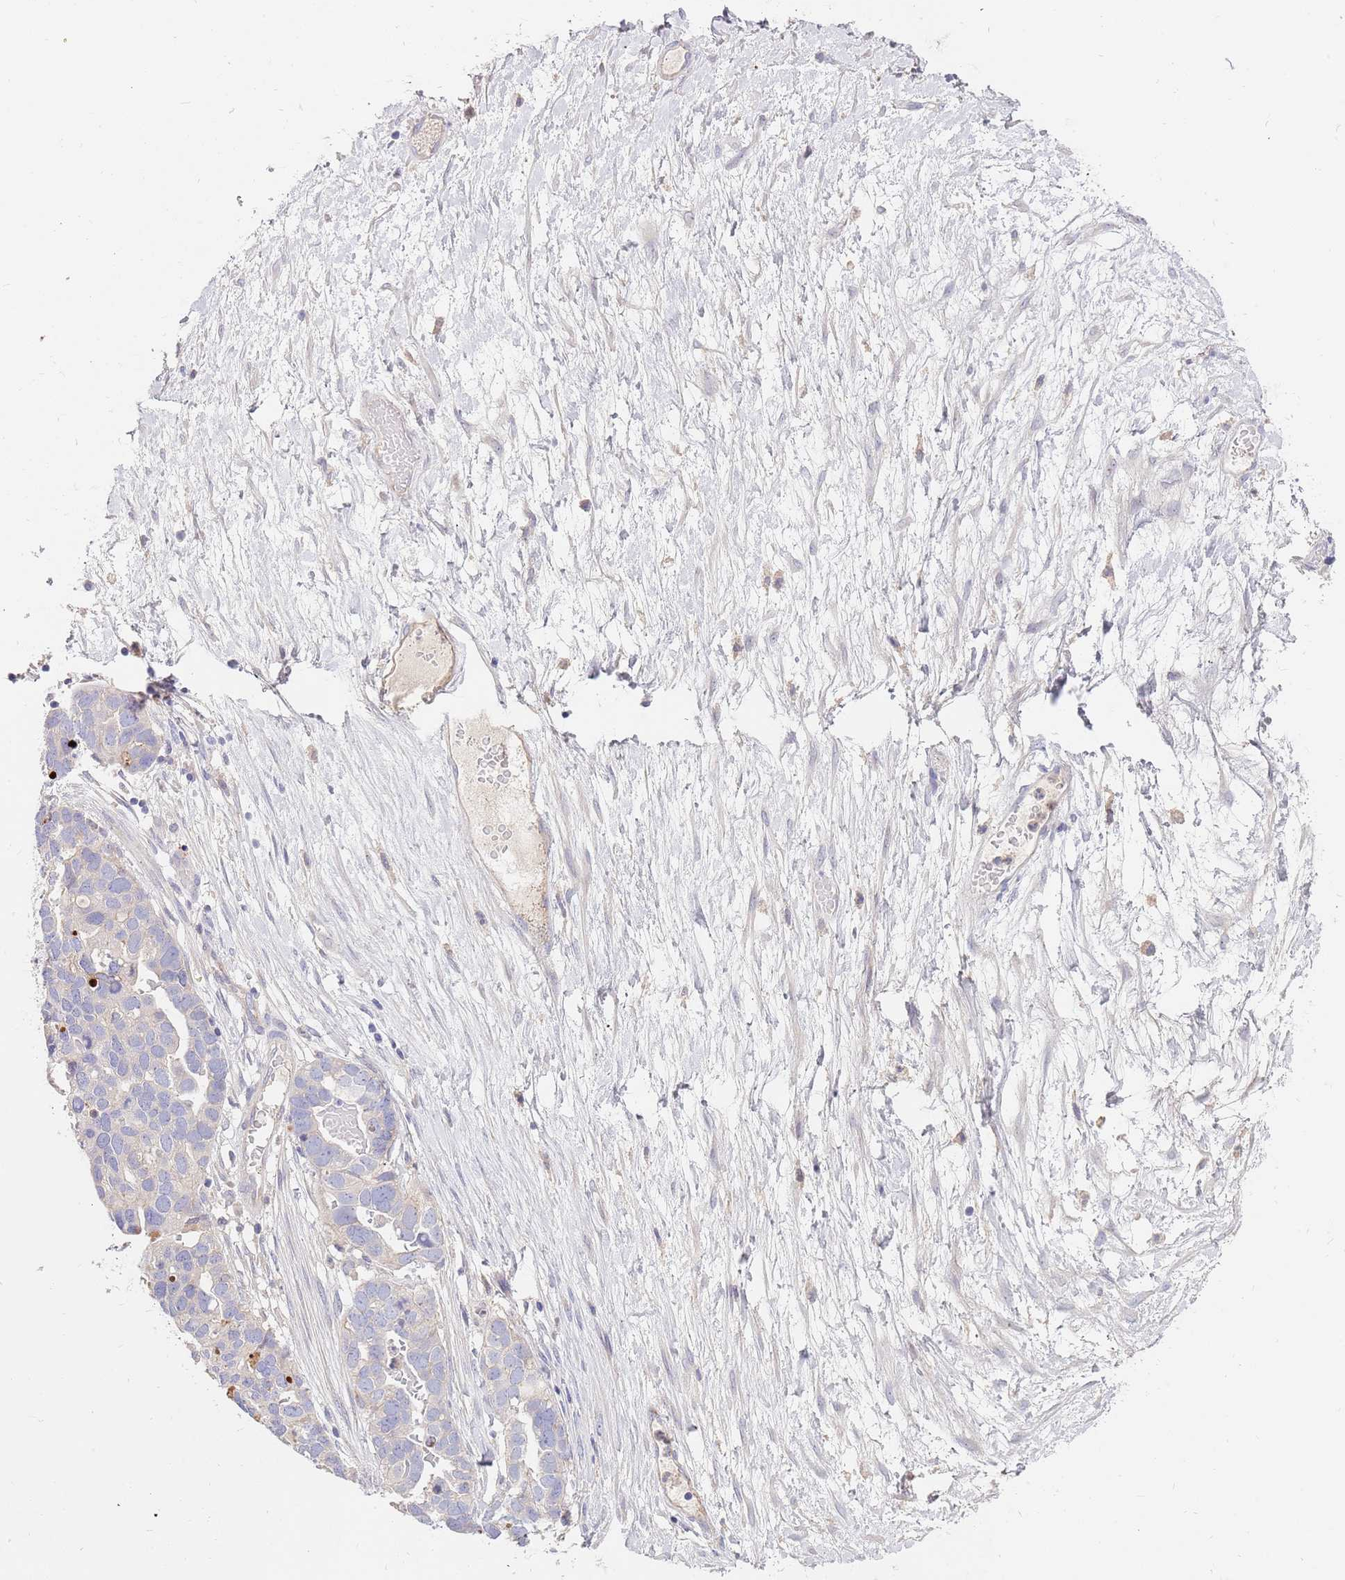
{"staining": {"intensity": "strong", "quantity": "<25%", "location": "cytoplasmic/membranous"}, "tissue": "ovarian cancer", "cell_type": "Tumor cells", "image_type": "cancer", "snomed": [{"axis": "morphology", "description": "Cystadenocarcinoma, serous, NOS"}, {"axis": "topography", "description": "Ovary"}], "caption": "This is a micrograph of immunohistochemistry (IHC) staining of ovarian cancer (serous cystadenocarcinoma), which shows strong positivity in the cytoplasmic/membranous of tumor cells.", "gene": "BORCS5", "patient": {"sex": "female", "age": 54}}